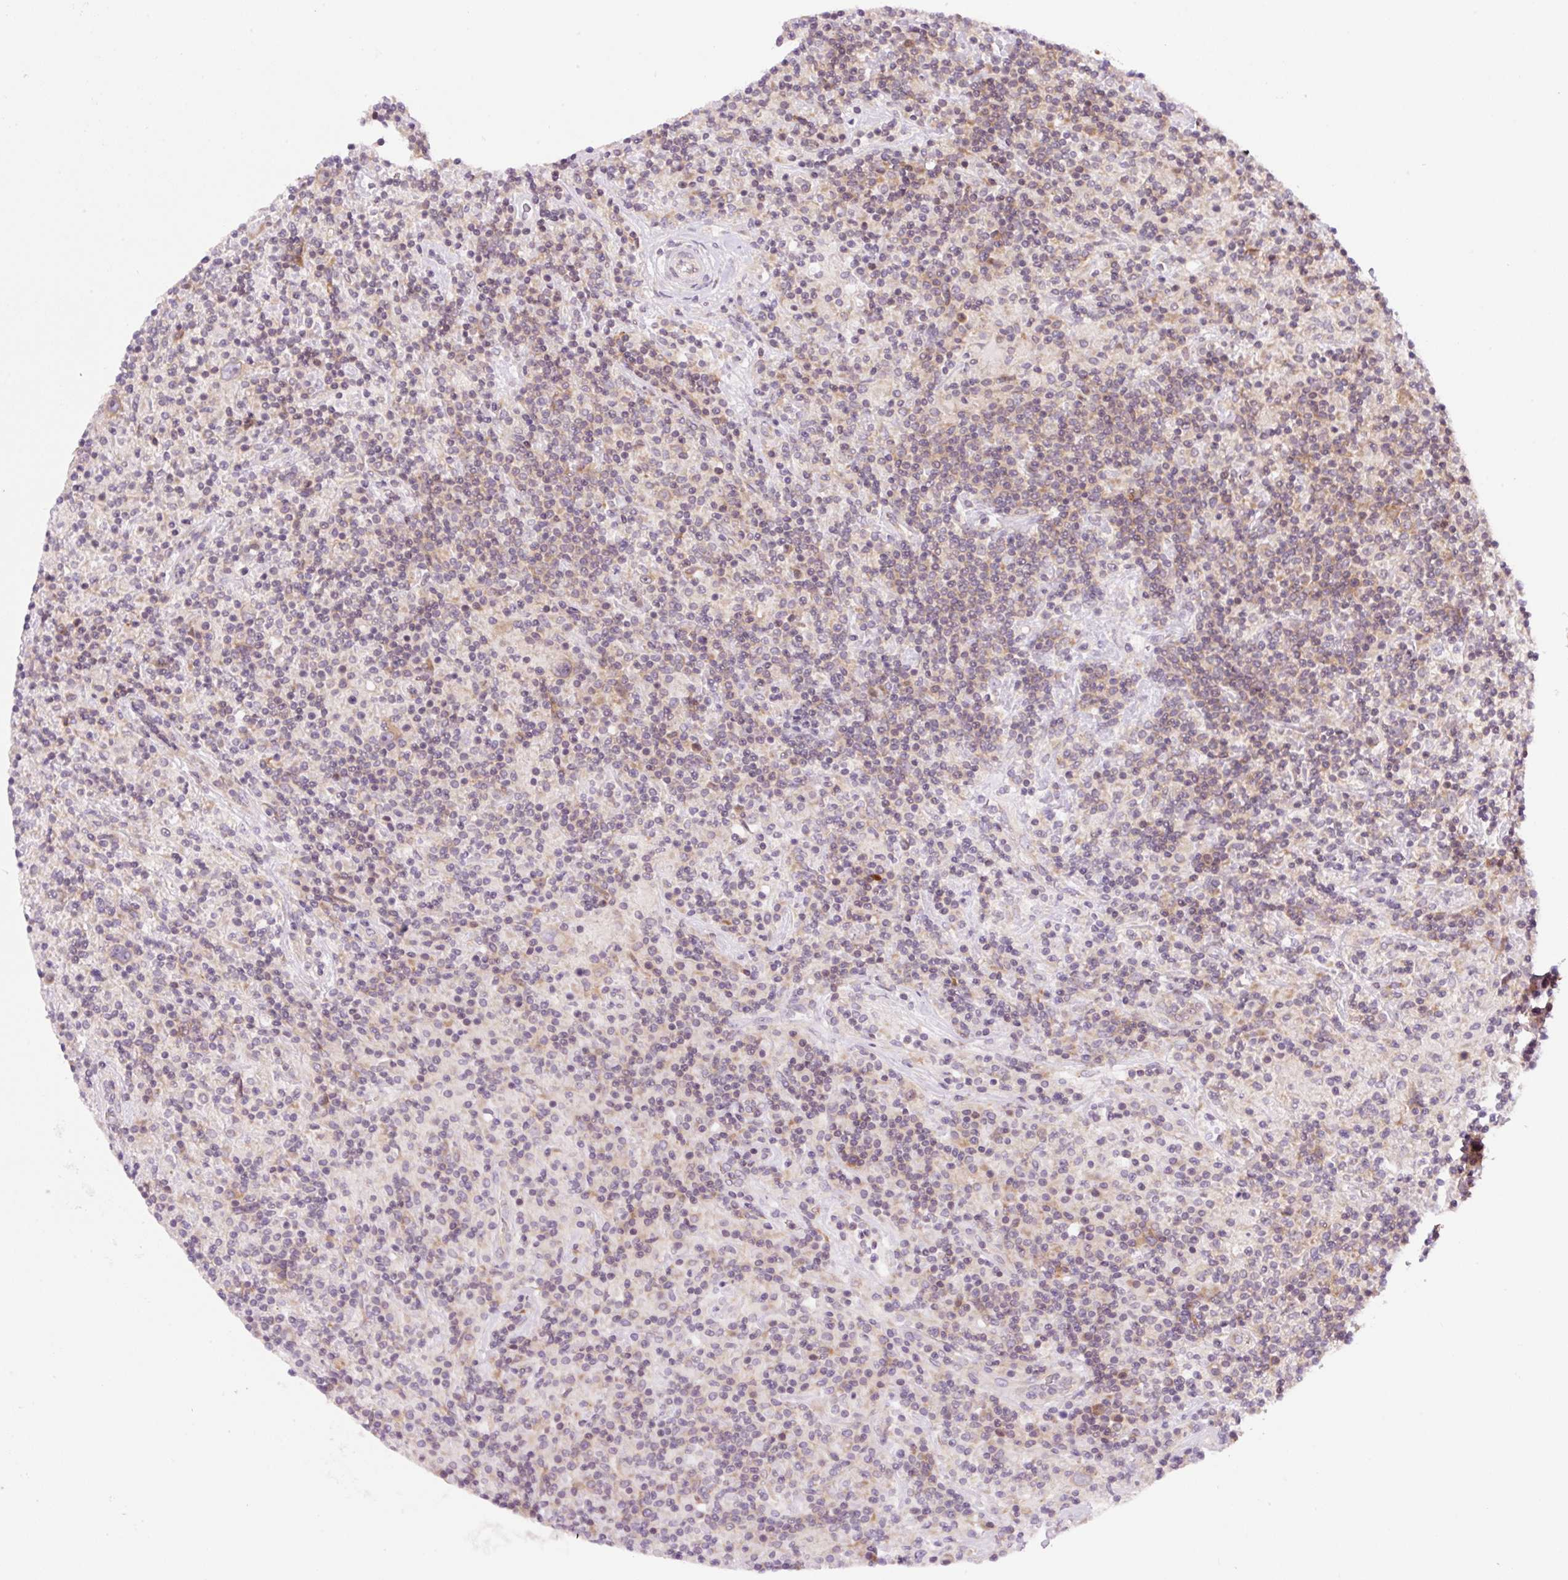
{"staining": {"intensity": "negative", "quantity": "none", "location": "none"}, "tissue": "lymphoma", "cell_type": "Tumor cells", "image_type": "cancer", "snomed": [{"axis": "morphology", "description": "Hodgkin's disease, NOS"}, {"axis": "topography", "description": "Lymph node"}], "caption": "Hodgkin's disease was stained to show a protein in brown. There is no significant staining in tumor cells.", "gene": "RPL41", "patient": {"sex": "male", "age": 70}}